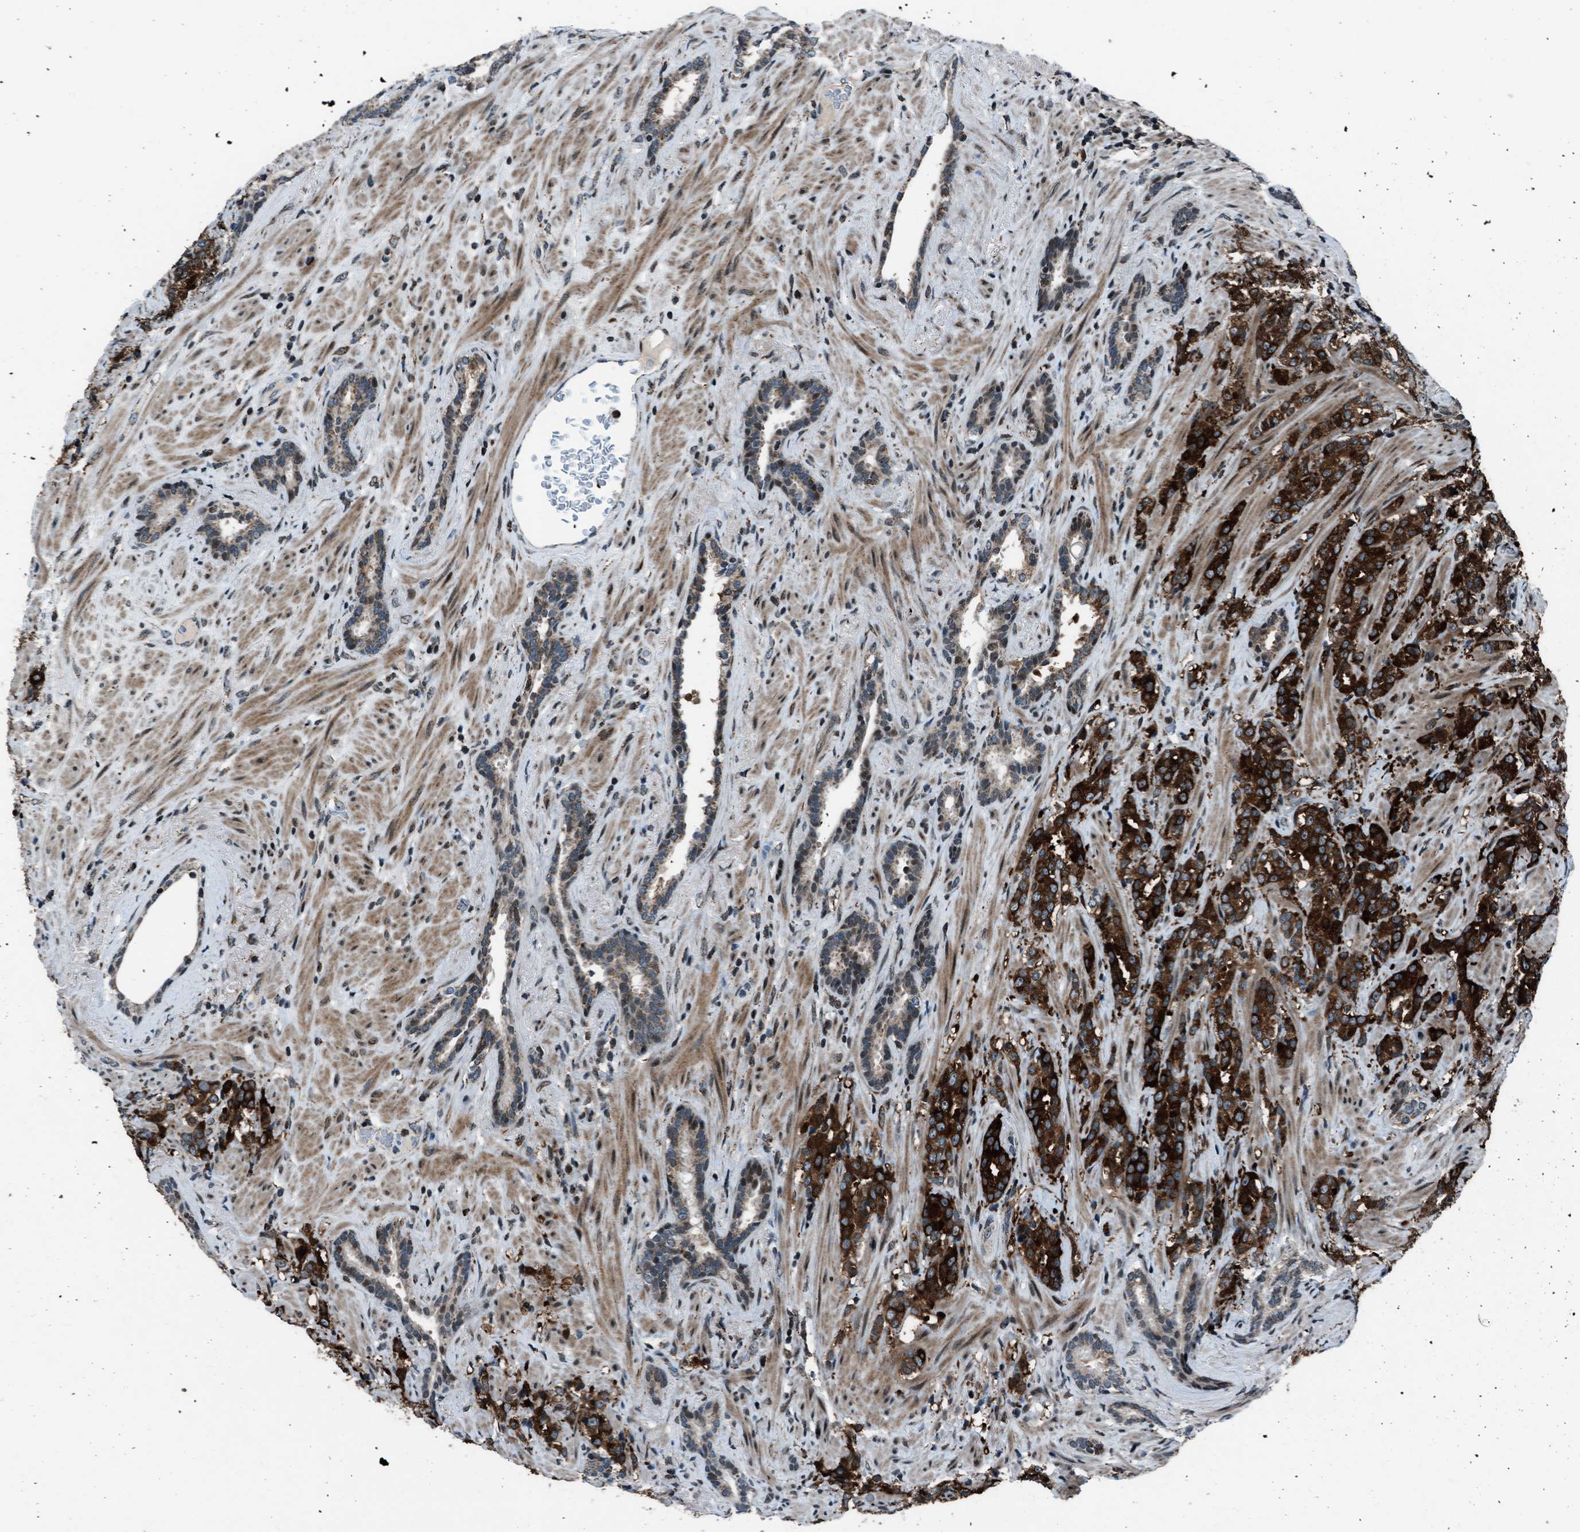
{"staining": {"intensity": "strong", "quantity": ">75%", "location": "cytoplasmic/membranous"}, "tissue": "prostate cancer", "cell_type": "Tumor cells", "image_type": "cancer", "snomed": [{"axis": "morphology", "description": "Adenocarcinoma, High grade"}, {"axis": "topography", "description": "Prostate"}], "caption": "The image exhibits immunohistochemical staining of prostate adenocarcinoma (high-grade). There is strong cytoplasmic/membranous expression is seen in approximately >75% of tumor cells.", "gene": "MORC3", "patient": {"sex": "male", "age": 71}}